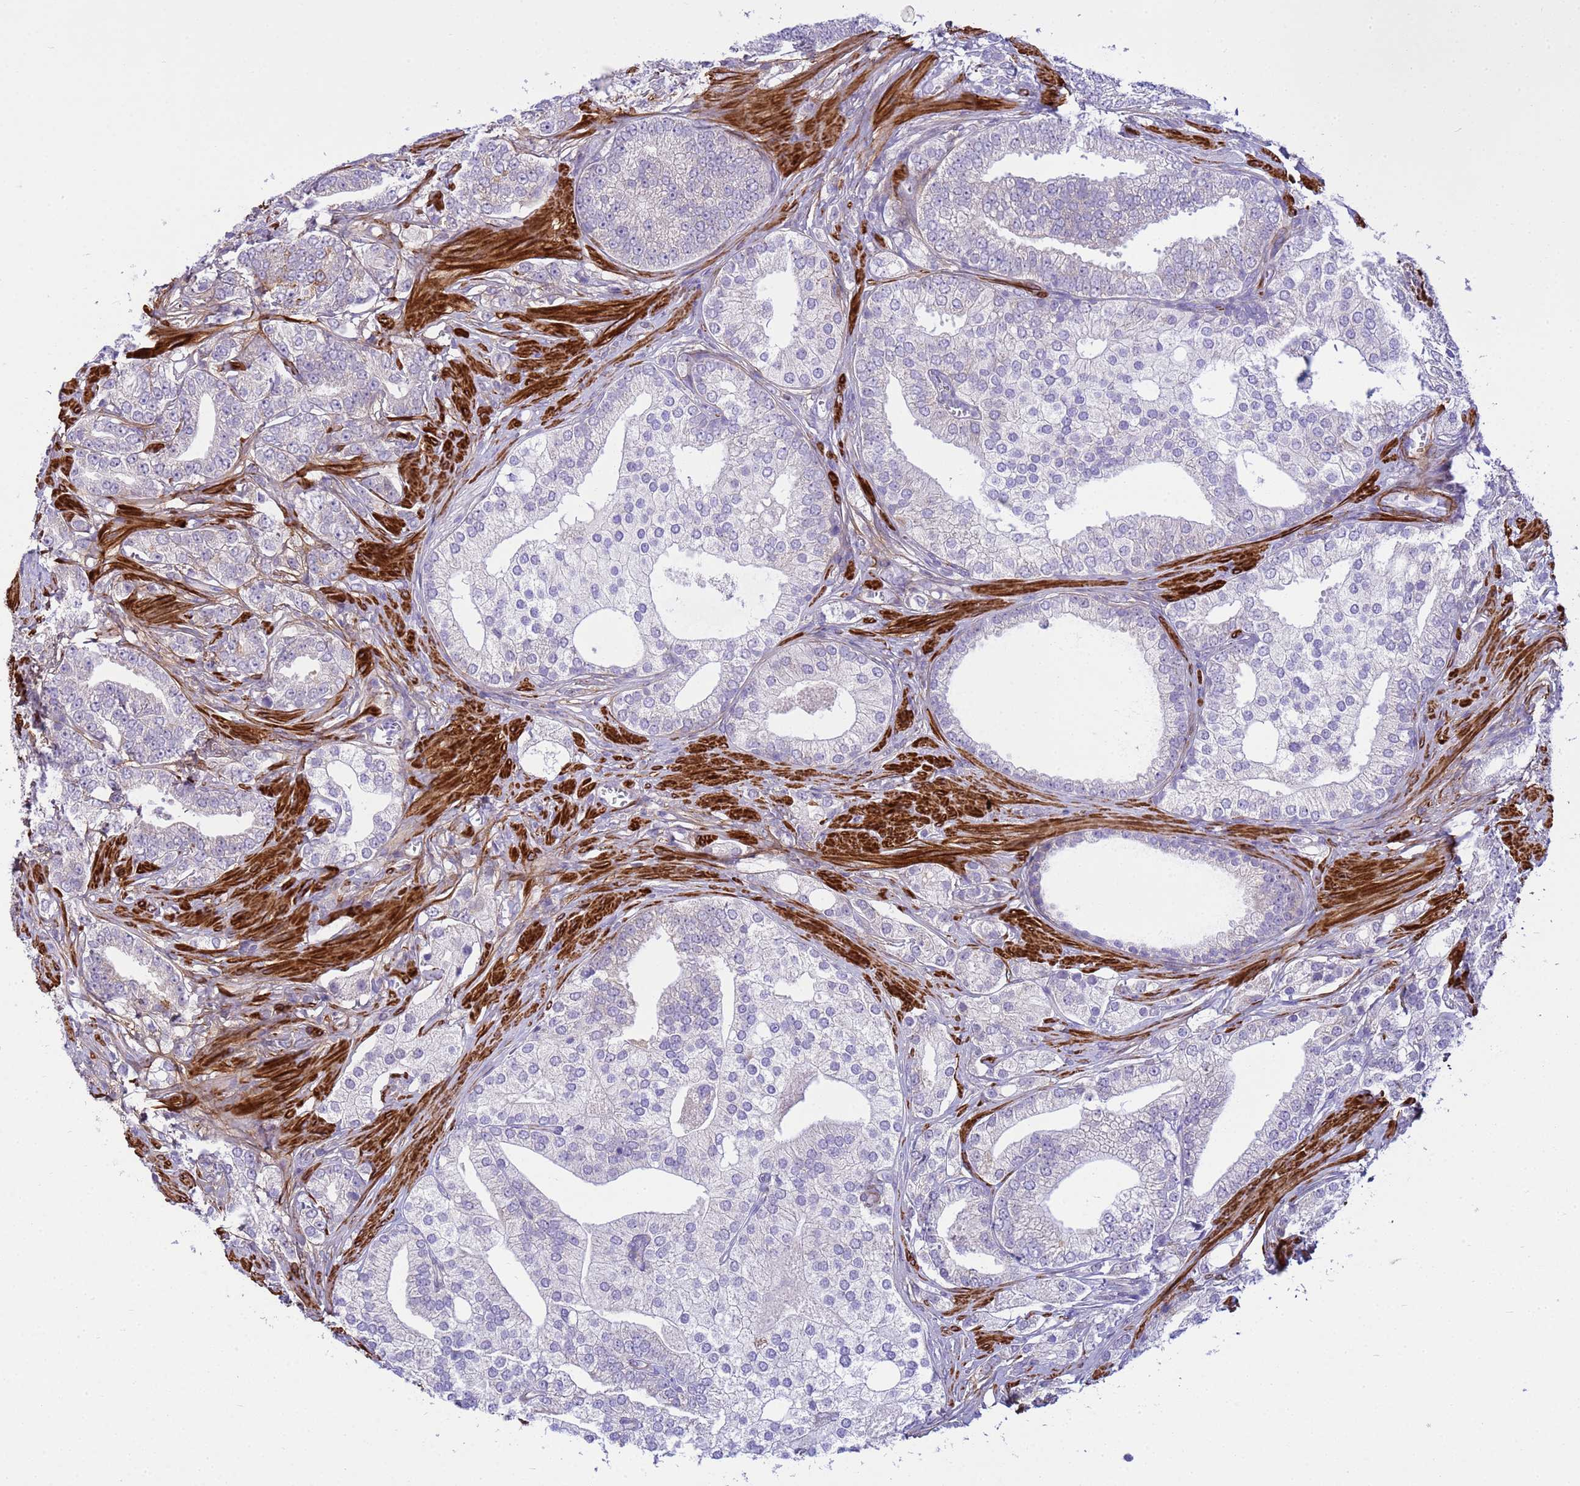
{"staining": {"intensity": "negative", "quantity": "none", "location": "none"}, "tissue": "prostate cancer", "cell_type": "Tumor cells", "image_type": "cancer", "snomed": [{"axis": "morphology", "description": "Adenocarcinoma, High grade"}, {"axis": "topography", "description": "Prostate"}], "caption": "Protein analysis of prostate cancer (adenocarcinoma (high-grade)) displays no significant staining in tumor cells. (Brightfield microscopy of DAB immunohistochemistry at high magnification).", "gene": "P2RX7", "patient": {"sex": "male", "age": 50}}